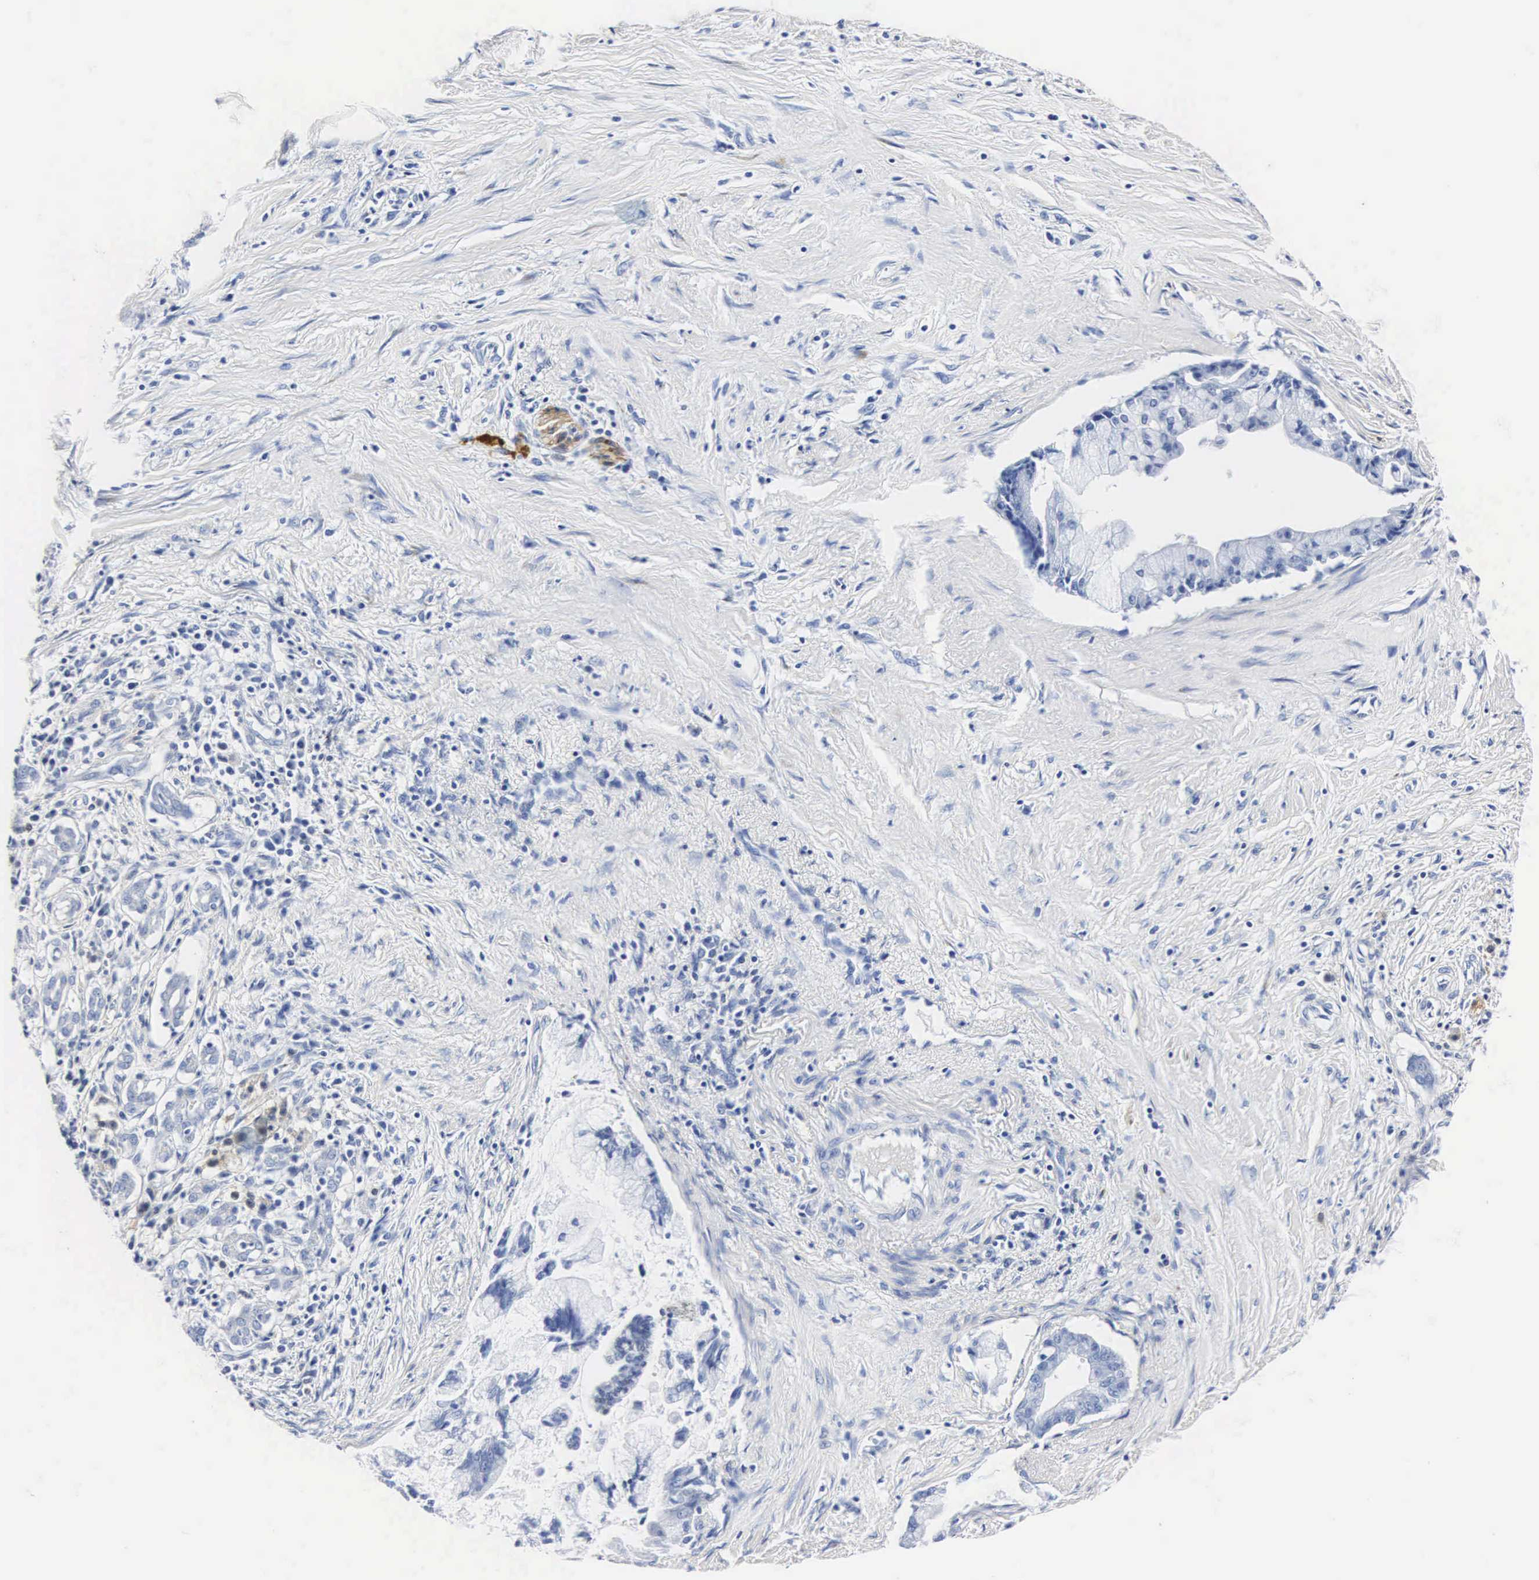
{"staining": {"intensity": "negative", "quantity": "none", "location": "none"}, "tissue": "pancreatic cancer", "cell_type": "Tumor cells", "image_type": "cancer", "snomed": [{"axis": "morphology", "description": "Adenocarcinoma, NOS"}, {"axis": "topography", "description": "Pancreas"}], "caption": "This is a photomicrograph of immunohistochemistry staining of pancreatic cancer (adenocarcinoma), which shows no staining in tumor cells.", "gene": "ENO2", "patient": {"sex": "male", "age": 59}}